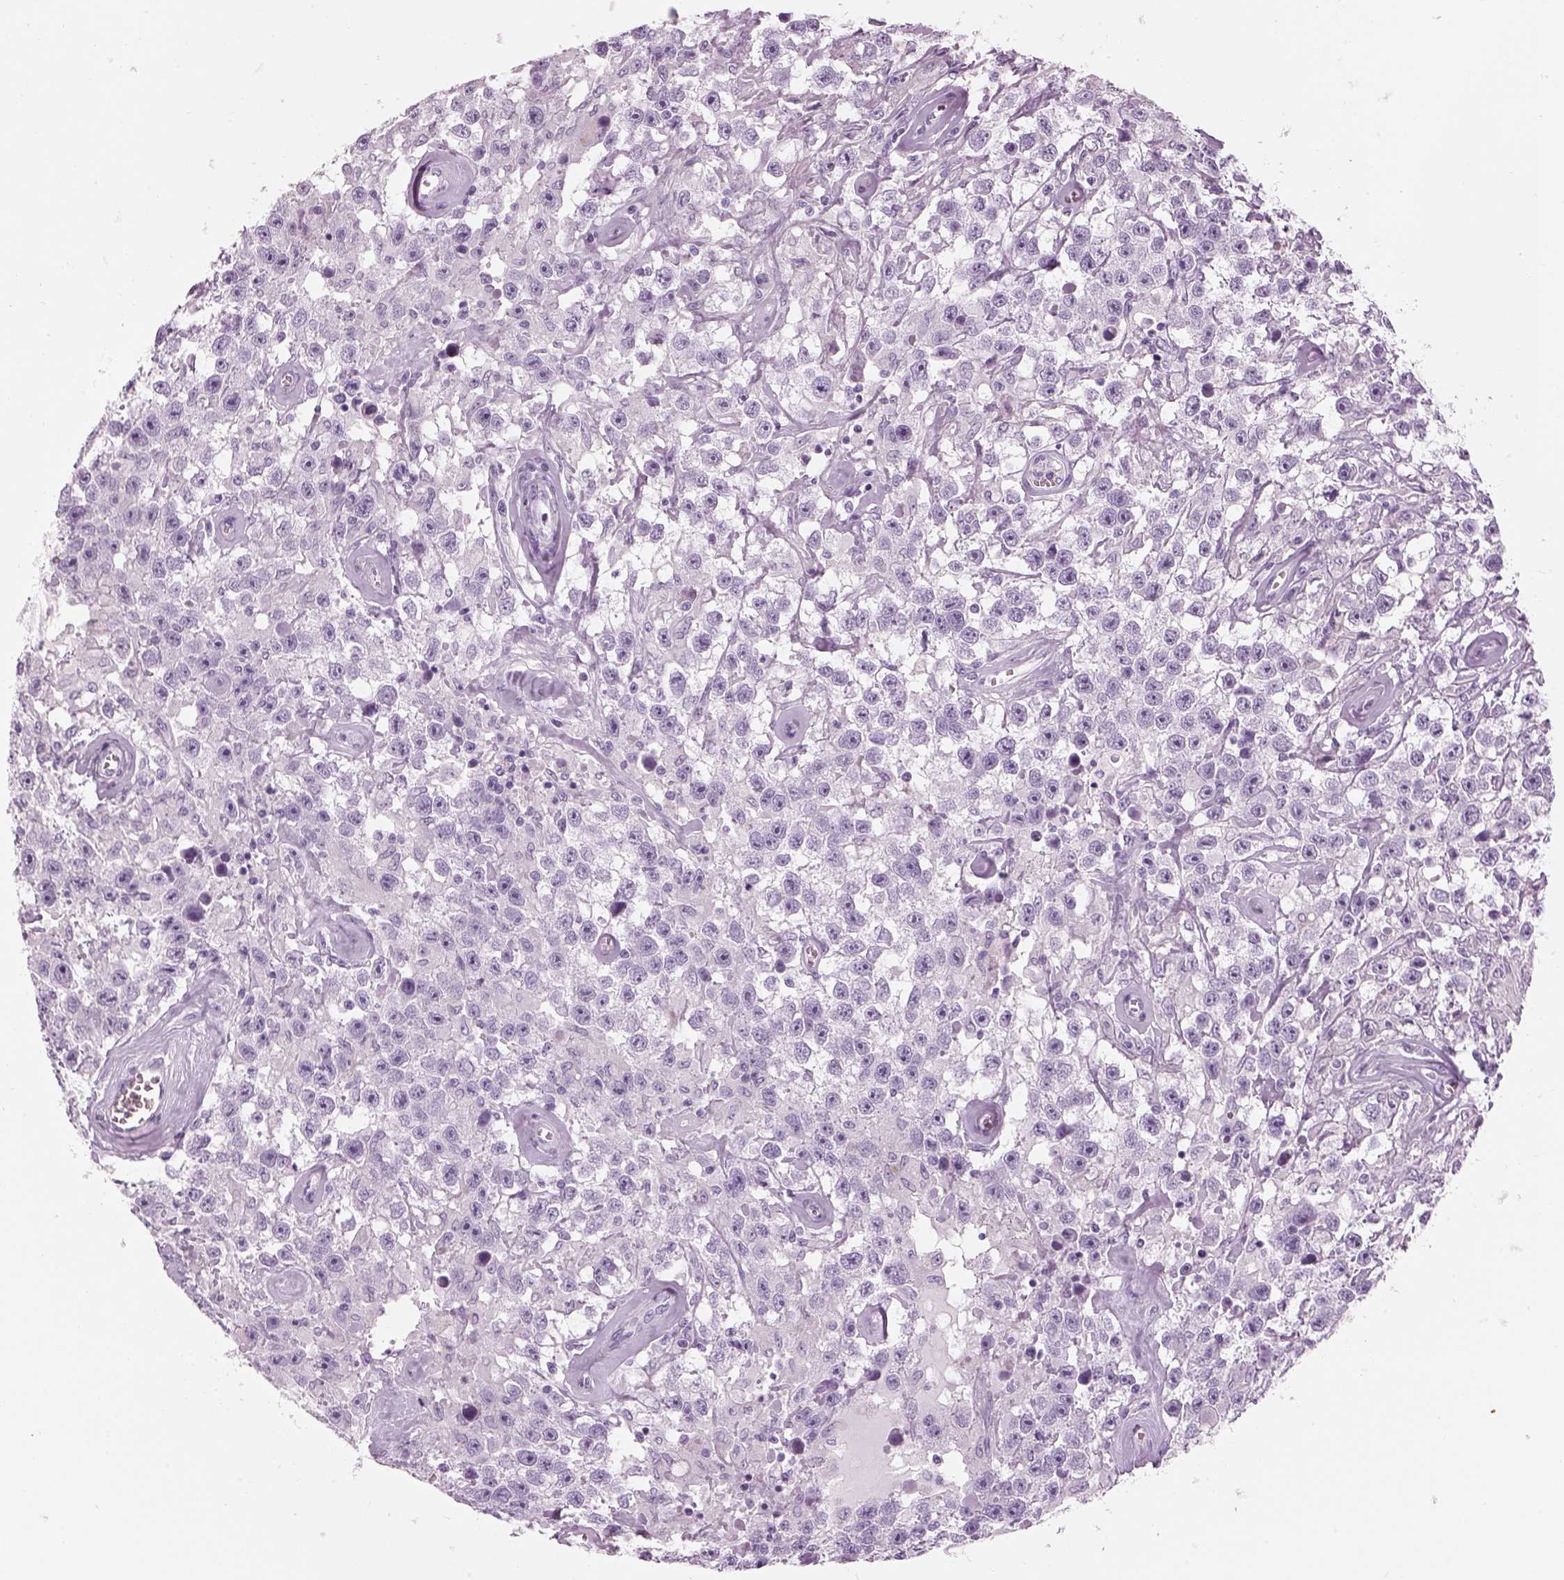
{"staining": {"intensity": "negative", "quantity": "none", "location": "none"}, "tissue": "testis cancer", "cell_type": "Tumor cells", "image_type": "cancer", "snomed": [{"axis": "morphology", "description": "Seminoma, NOS"}, {"axis": "topography", "description": "Testis"}], "caption": "IHC histopathology image of neoplastic tissue: testis seminoma stained with DAB (3,3'-diaminobenzidine) exhibits no significant protein expression in tumor cells.", "gene": "SAG", "patient": {"sex": "male", "age": 43}}